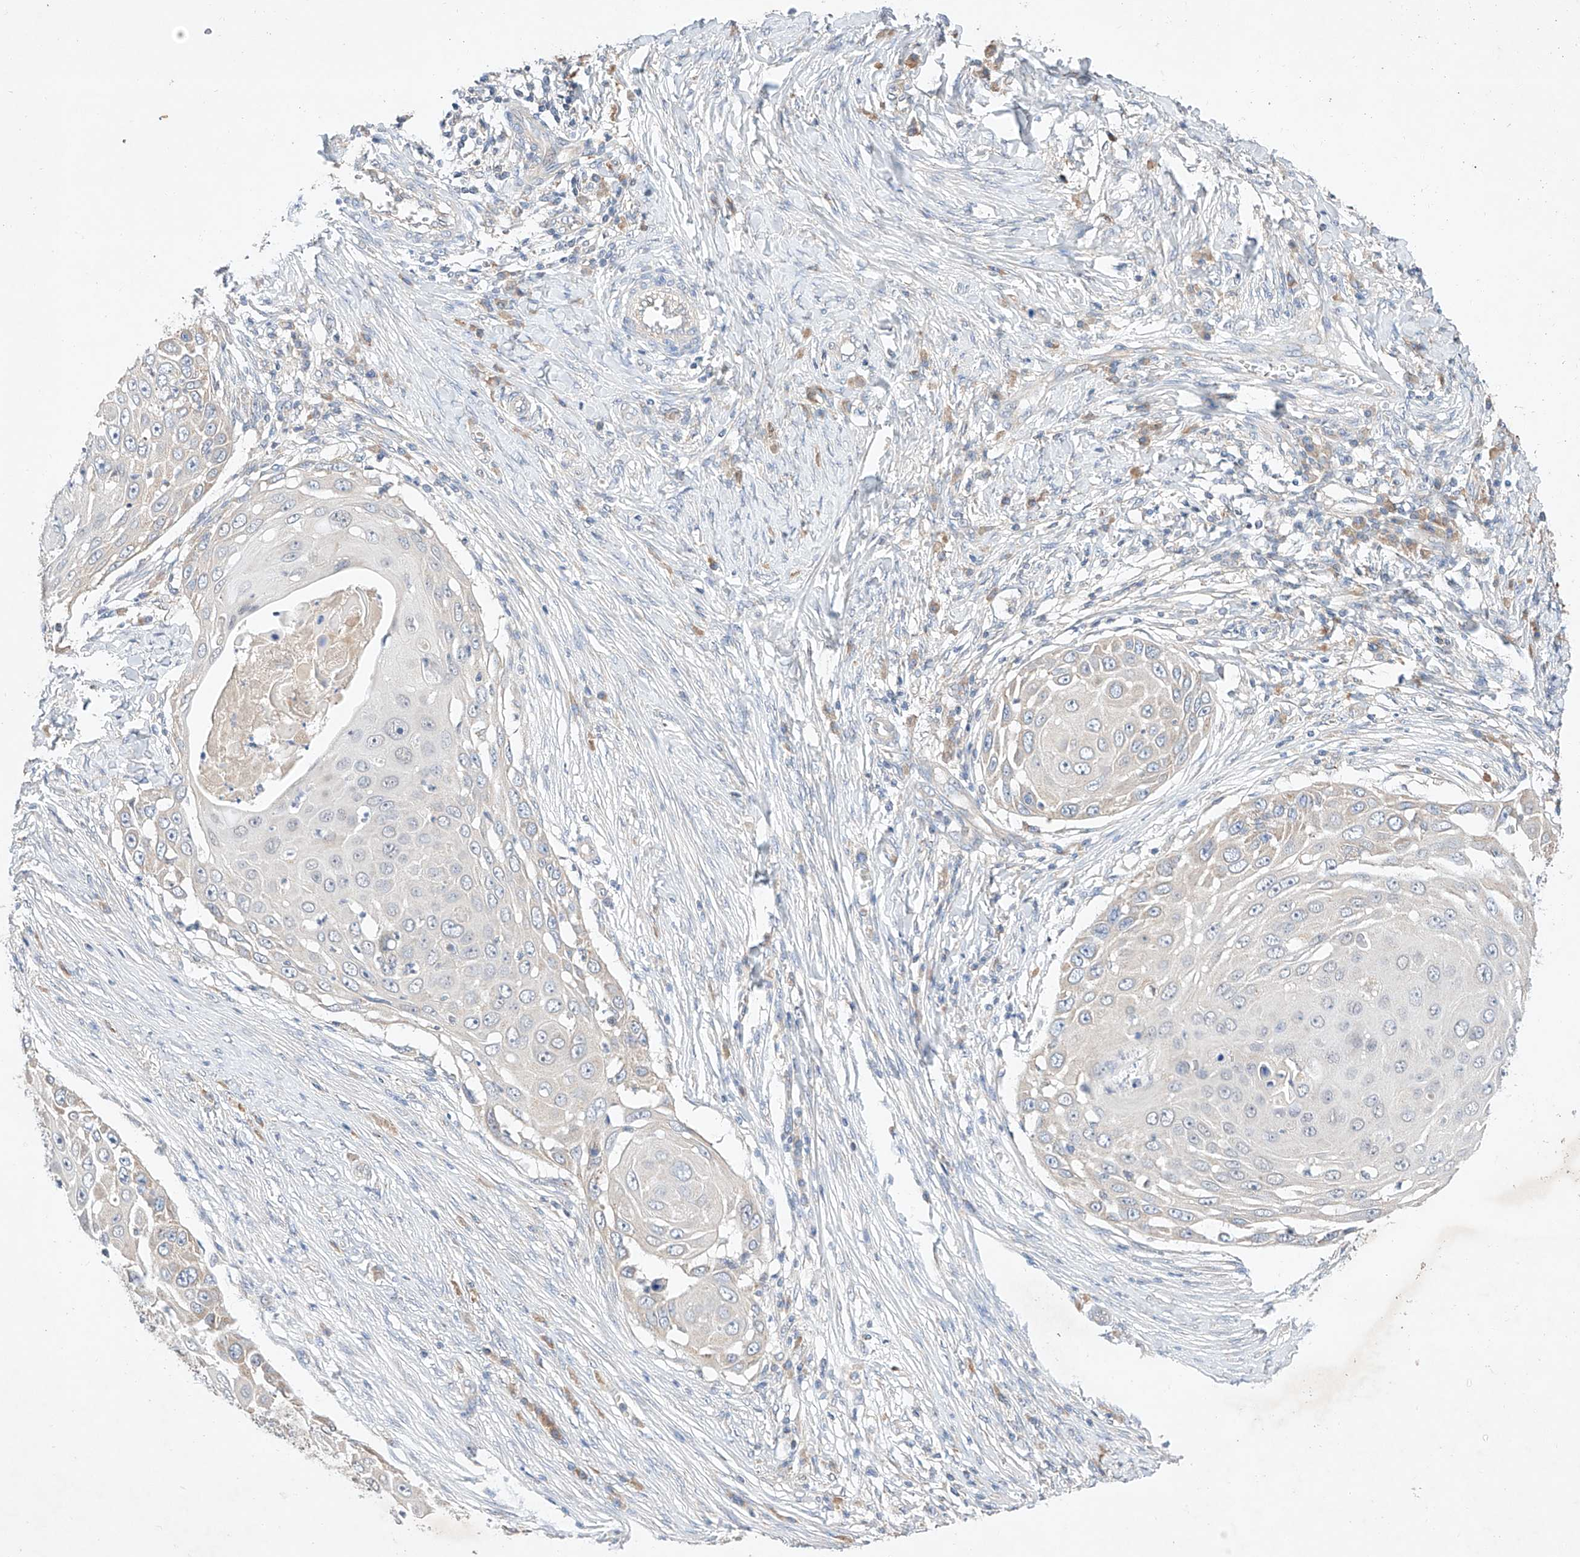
{"staining": {"intensity": "negative", "quantity": "none", "location": "none"}, "tissue": "skin cancer", "cell_type": "Tumor cells", "image_type": "cancer", "snomed": [{"axis": "morphology", "description": "Squamous cell carcinoma, NOS"}, {"axis": "topography", "description": "Skin"}], "caption": "Skin cancer (squamous cell carcinoma) stained for a protein using immunohistochemistry (IHC) displays no expression tumor cells.", "gene": "C6orf118", "patient": {"sex": "female", "age": 44}}